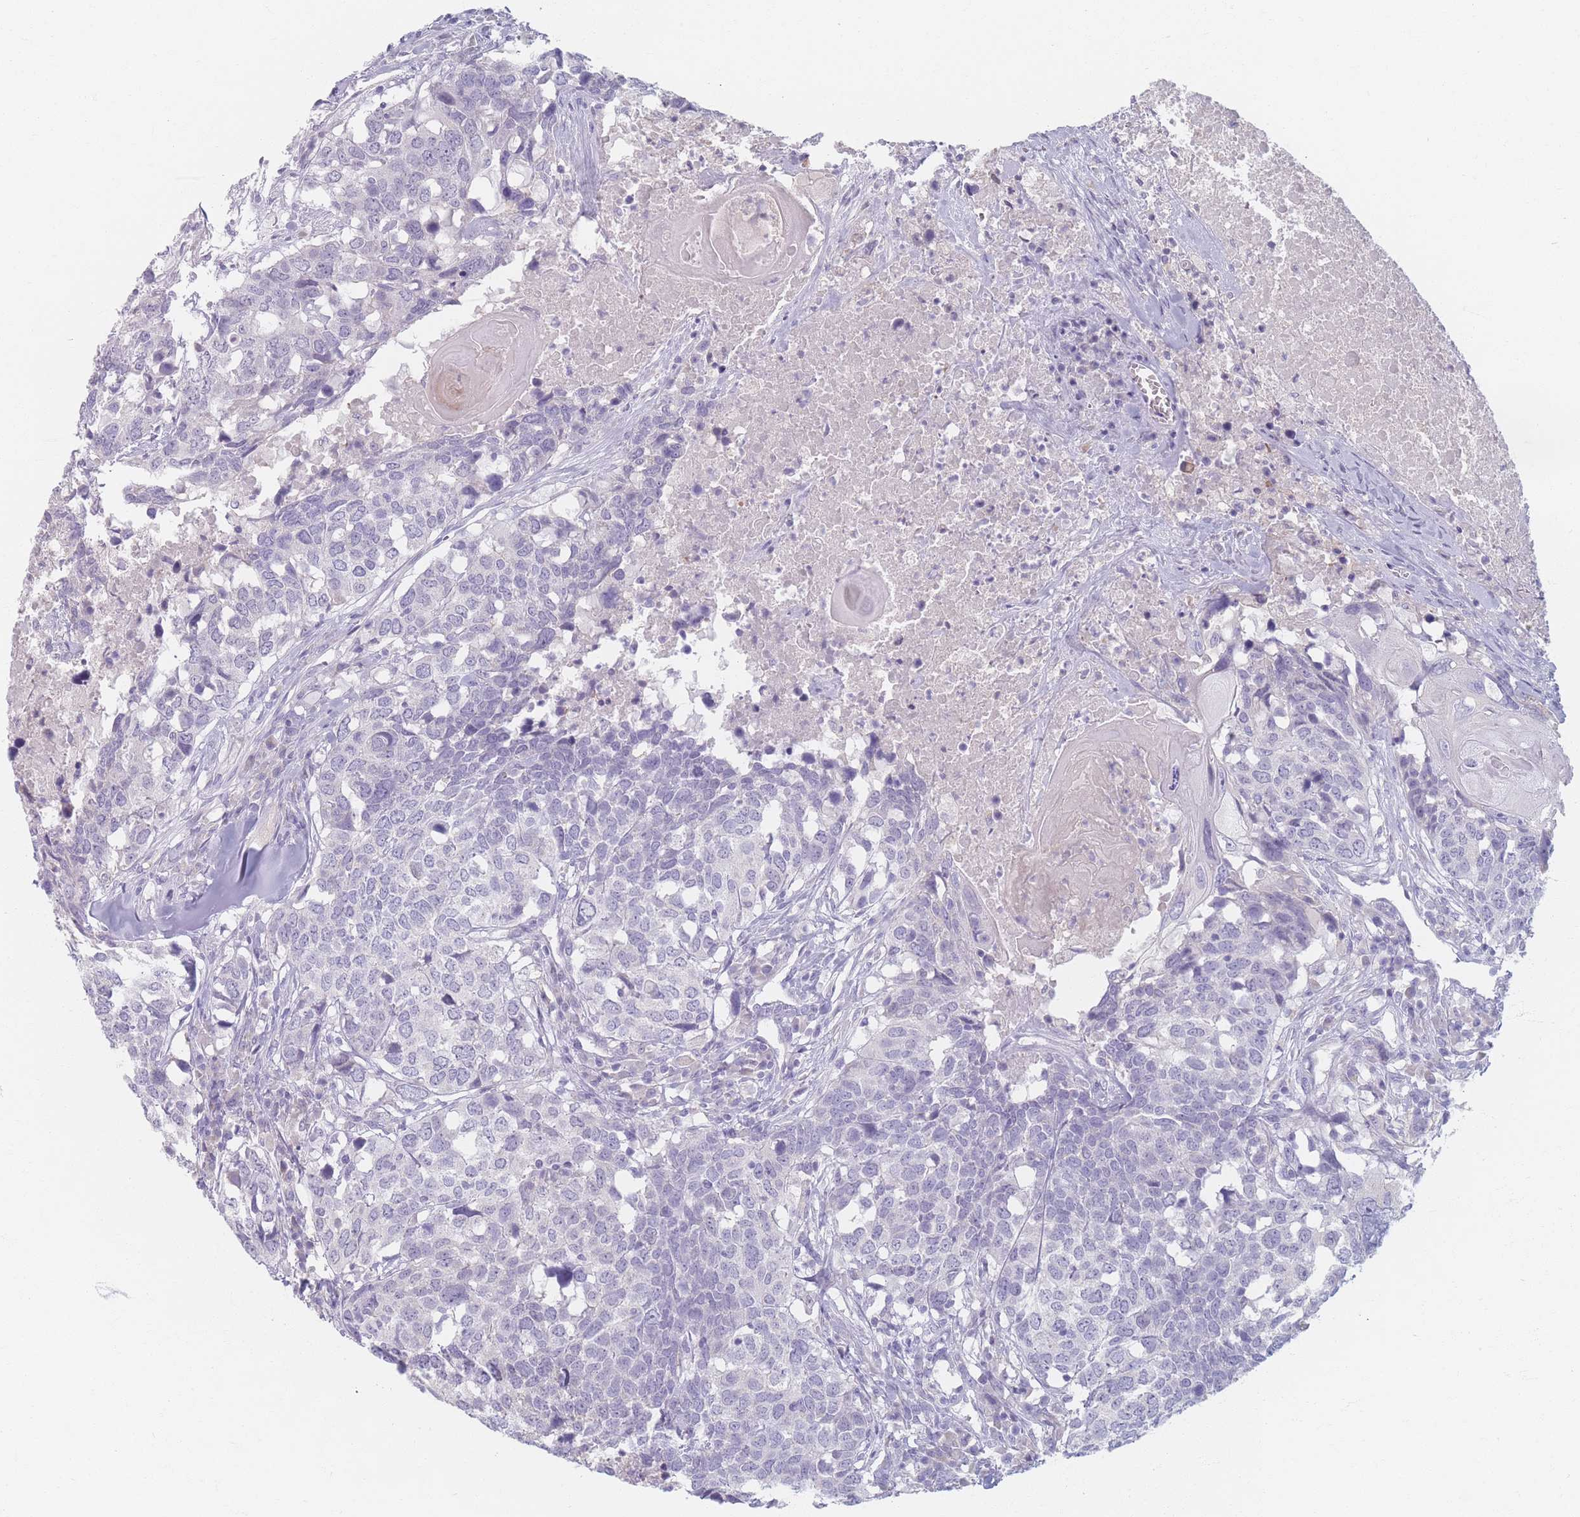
{"staining": {"intensity": "negative", "quantity": "none", "location": "none"}, "tissue": "head and neck cancer", "cell_type": "Tumor cells", "image_type": "cancer", "snomed": [{"axis": "morphology", "description": "Squamous cell carcinoma, NOS"}, {"axis": "topography", "description": "Head-Neck"}], "caption": "High magnification brightfield microscopy of head and neck cancer (squamous cell carcinoma) stained with DAB (3,3'-diaminobenzidine) (brown) and counterstained with hematoxylin (blue): tumor cells show no significant positivity.", "gene": "PIGM", "patient": {"sex": "male", "age": 66}}